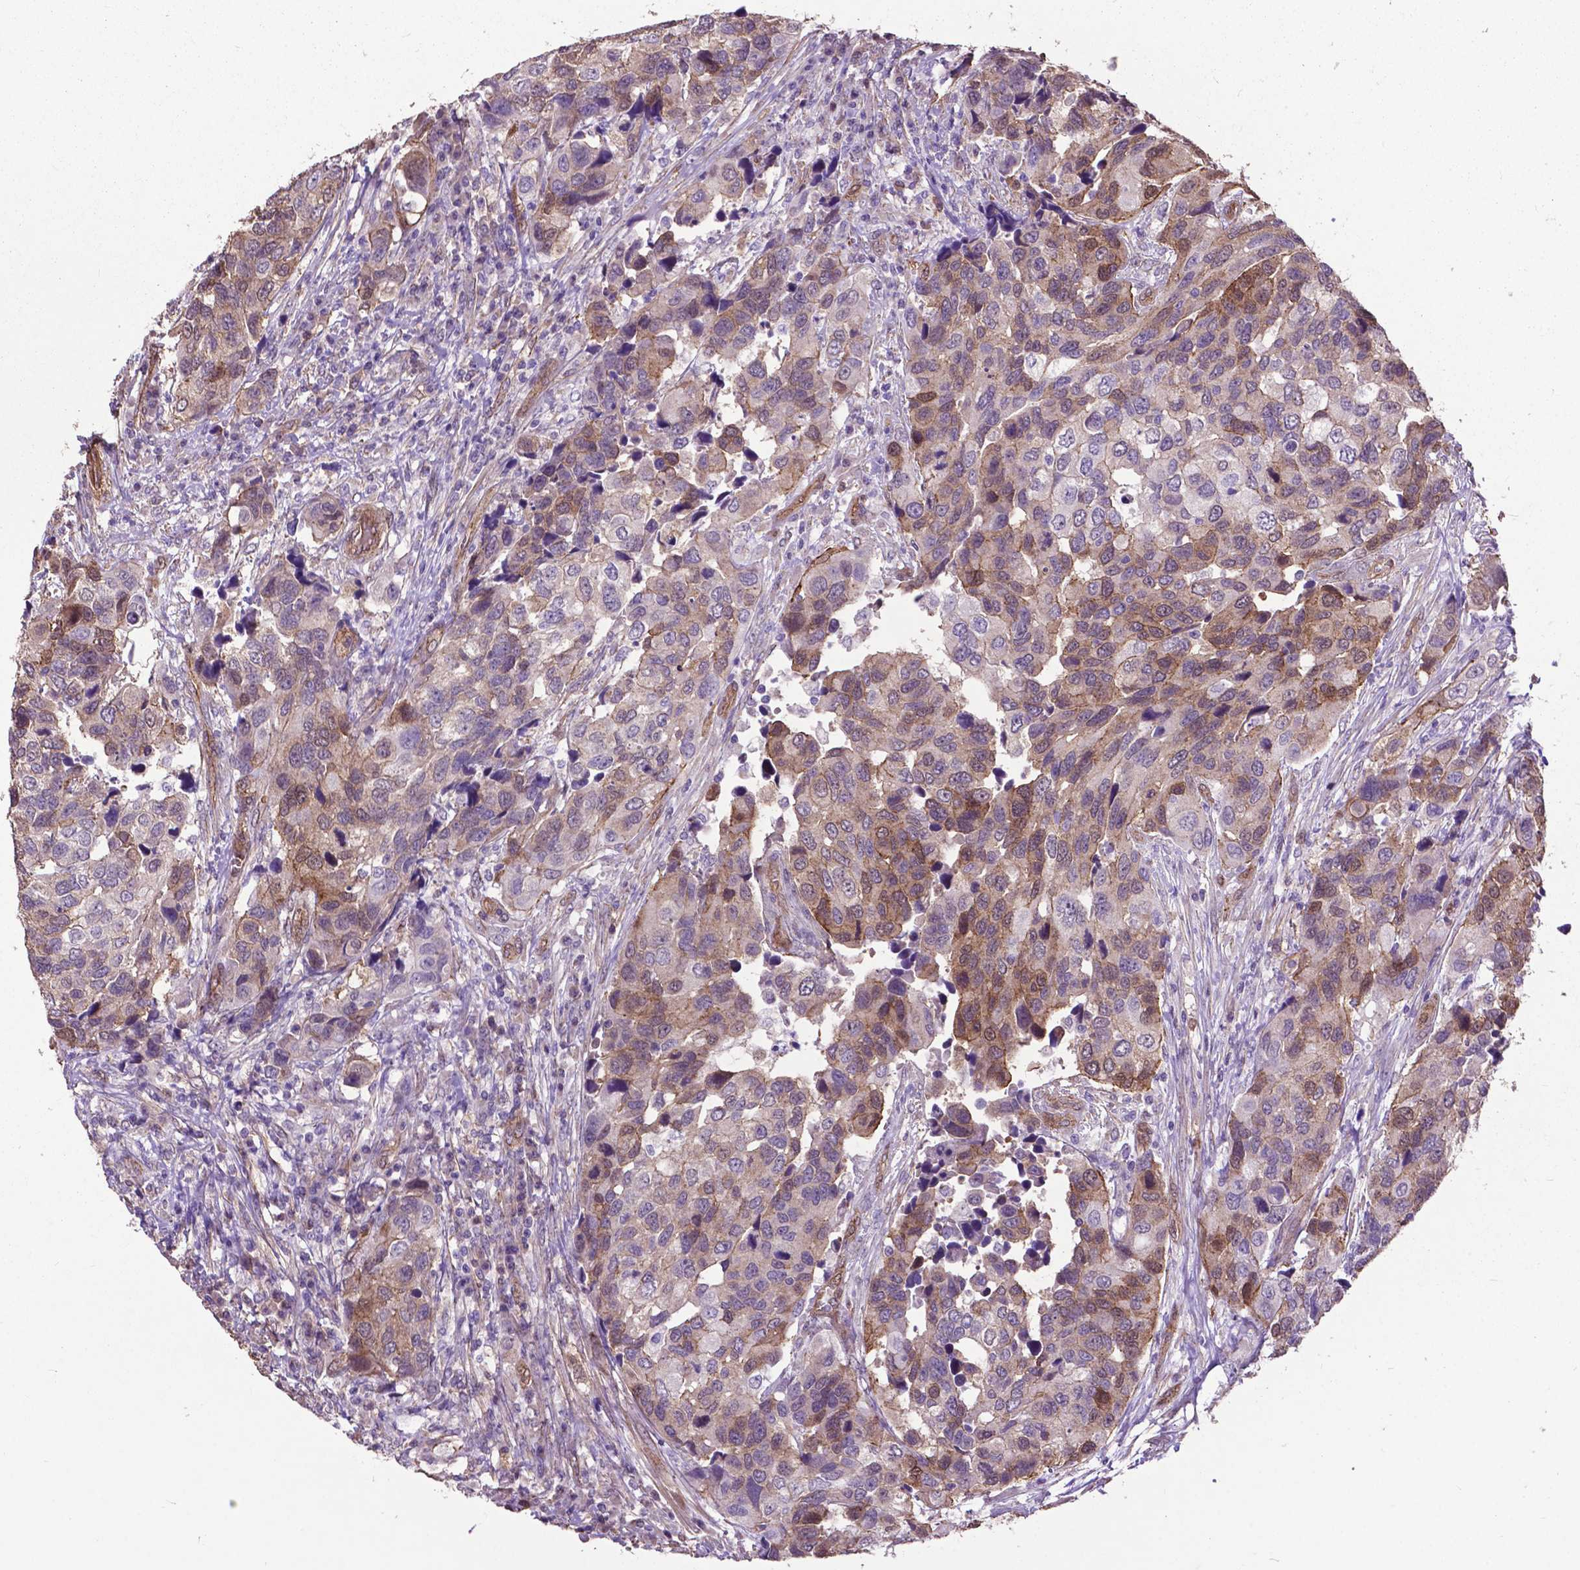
{"staining": {"intensity": "weak", "quantity": "25%-75%", "location": "cytoplasmic/membranous"}, "tissue": "urothelial cancer", "cell_type": "Tumor cells", "image_type": "cancer", "snomed": [{"axis": "morphology", "description": "Urothelial carcinoma, High grade"}, {"axis": "topography", "description": "Urinary bladder"}], "caption": "Tumor cells show low levels of weak cytoplasmic/membranous staining in about 25%-75% of cells in urothelial carcinoma (high-grade). (DAB IHC with brightfield microscopy, high magnification).", "gene": "PDLIM1", "patient": {"sex": "male", "age": 60}}